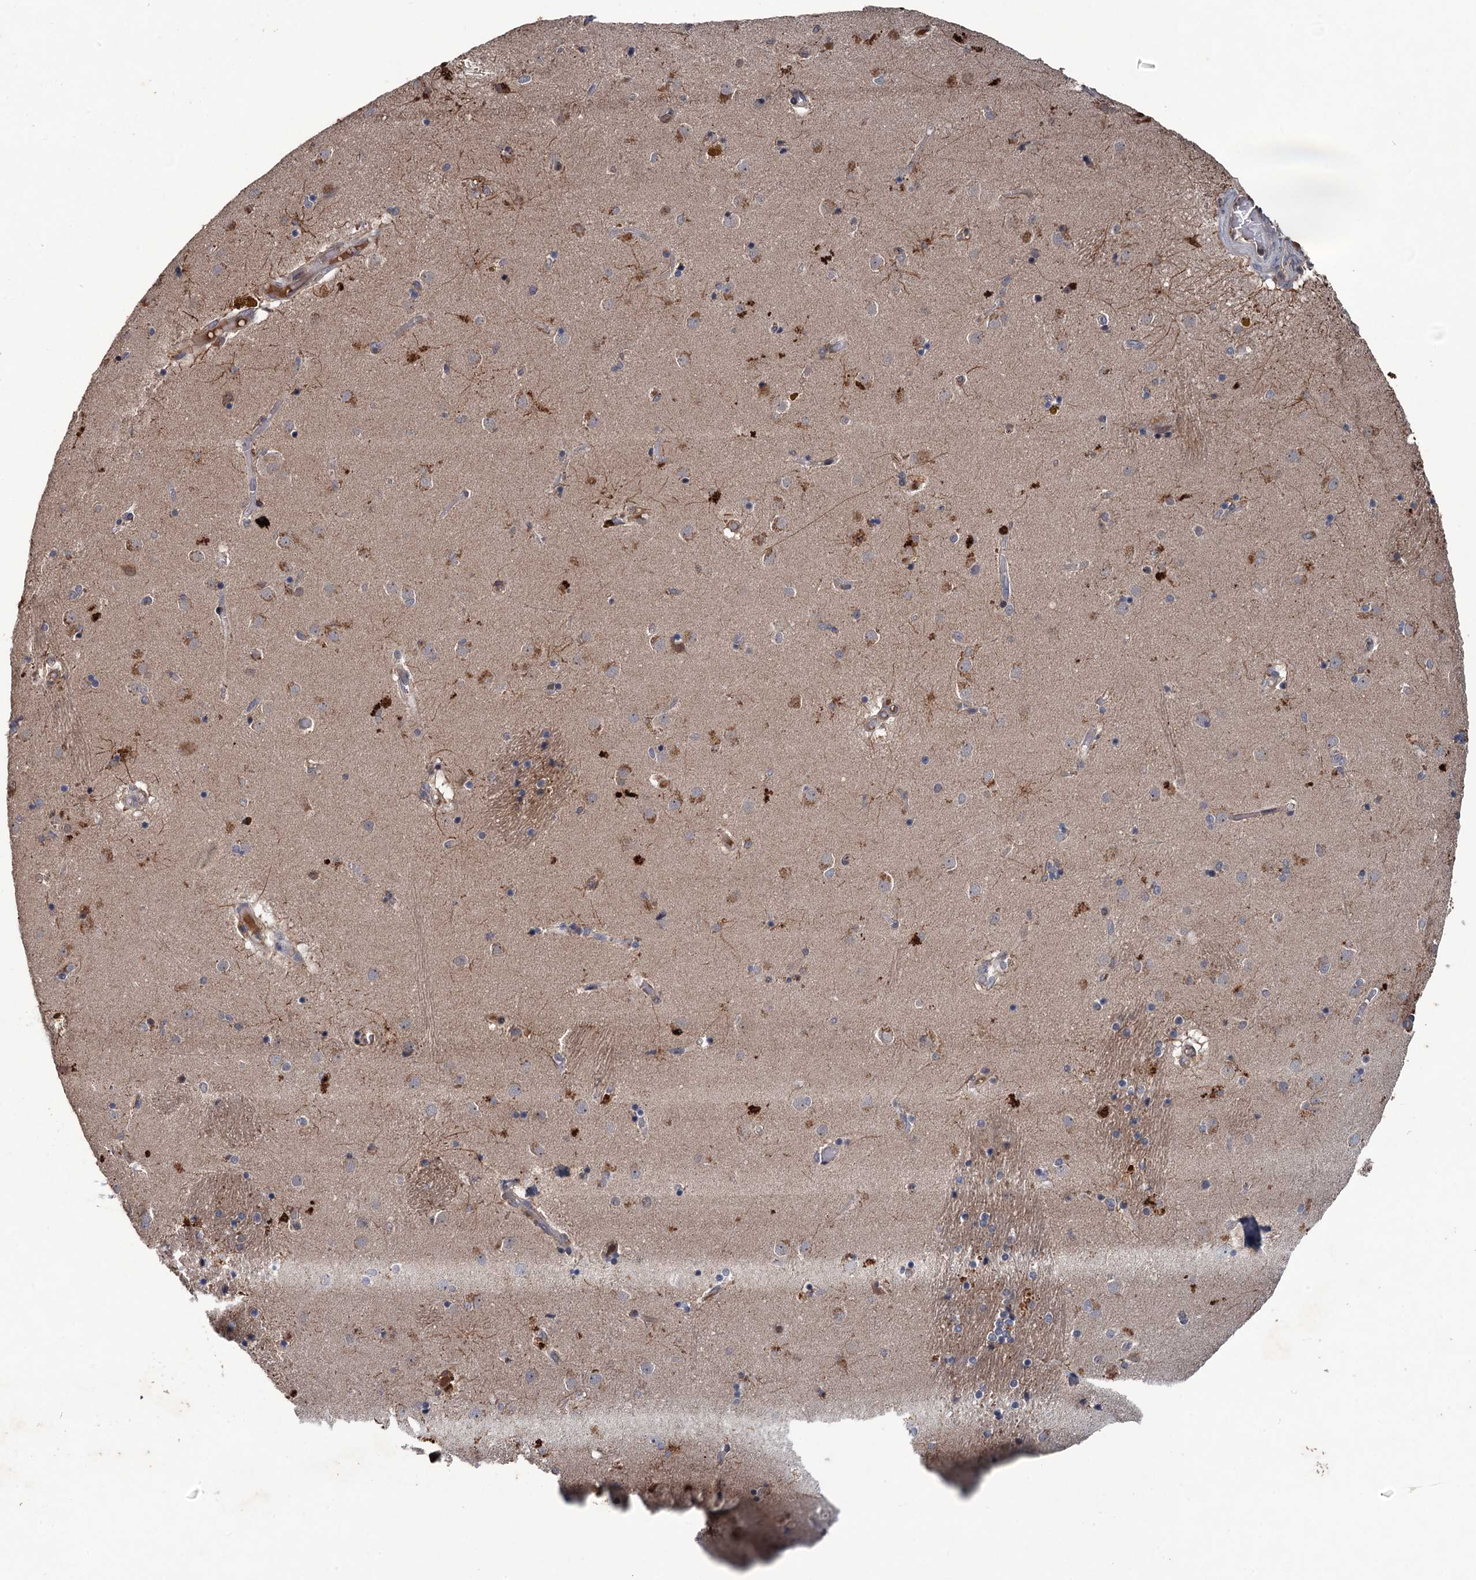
{"staining": {"intensity": "moderate", "quantity": "<25%", "location": "cytoplasmic/membranous"}, "tissue": "caudate", "cell_type": "Glial cells", "image_type": "normal", "snomed": [{"axis": "morphology", "description": "Normal tissue, NOS"}, {"axis": "topography", "description": "Lateral ventricle wall"}], "caption": "Glial cells show low levels of moderate cytoplasmic/membranous staining in approximately <25% of cells in benign caudate.", "gene": "ZNF438", "patient": {"sex": "male", "age": 70}}